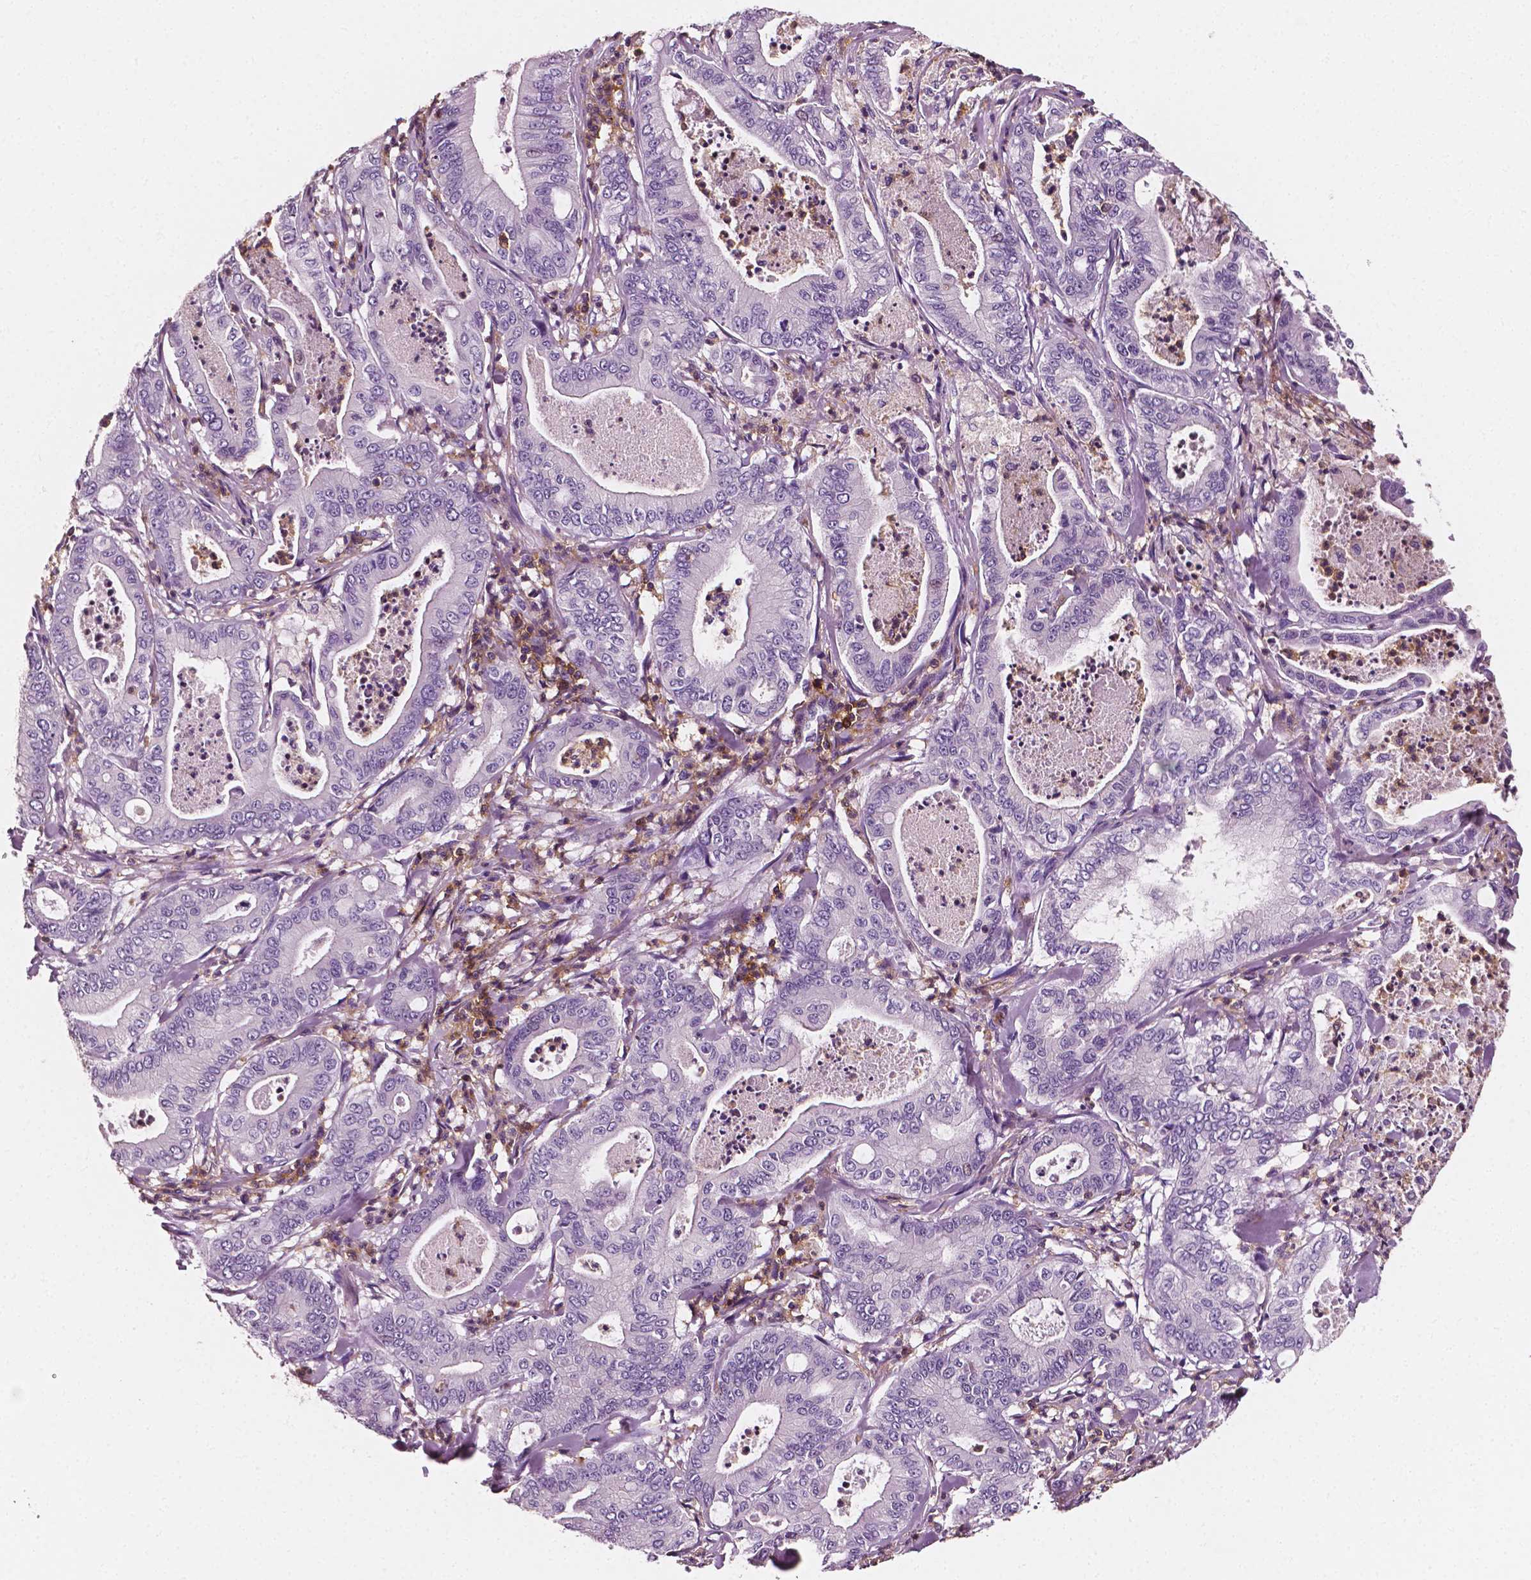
{"staining": {"intensity": "negative", "quantity": "none", "location": "none"}, "tissue": "pancreatic cancer", "cell_type": "Tumor cells", "image_type": "cancer", "snomed": [{"axis": "morphology", "description": "Adenocarcinoma, NOS"}, {"axis": "topography", "description": "Pancreas"}], "caption": "An image of human pancreatic adenocarcinoma is negative for staining in tumor cells.", "gene": "PTPRC", "patient": {"sex": "male", "age": 71}}